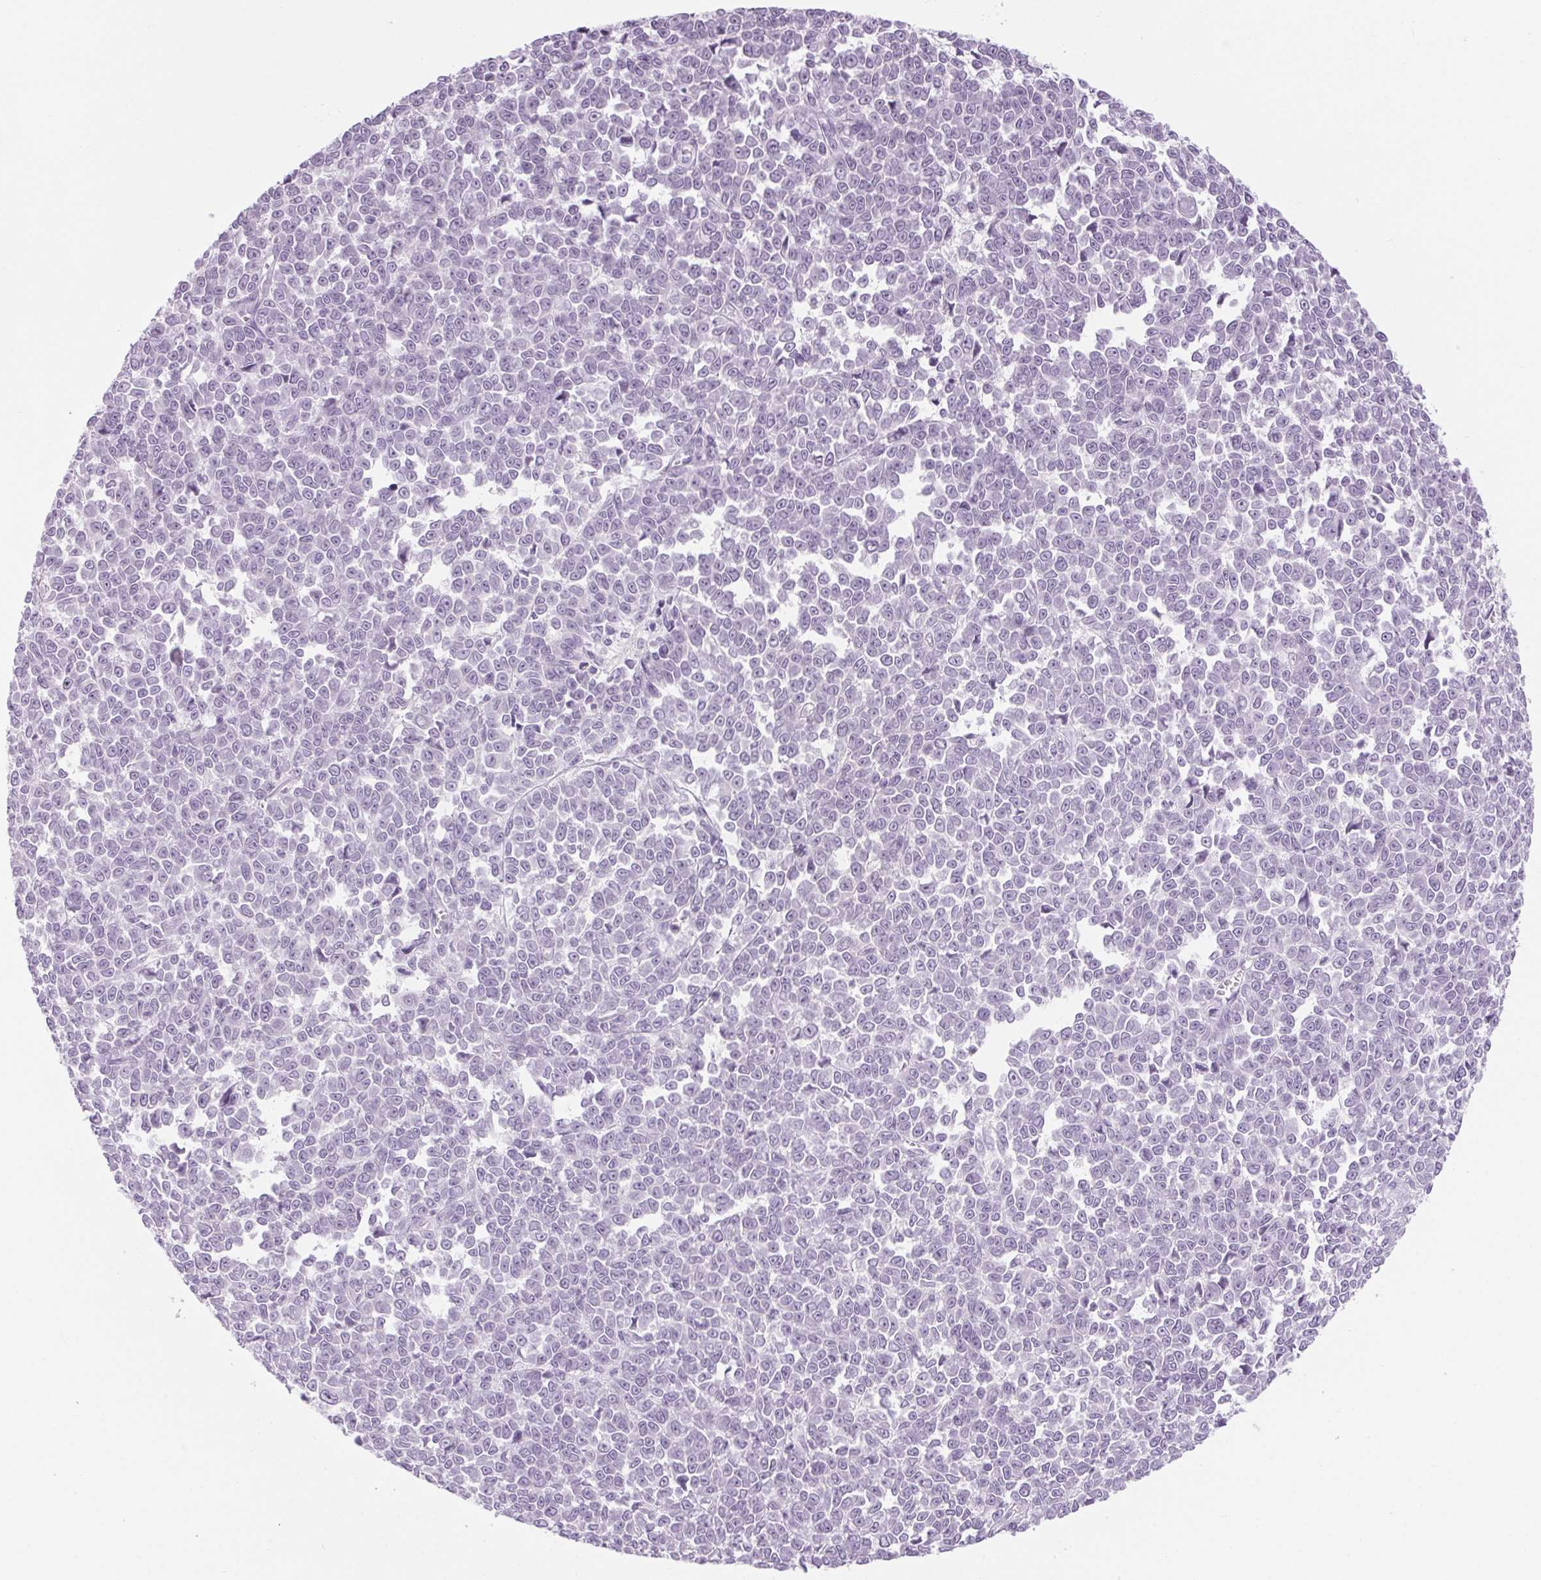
{"staining": {"intensity": "negative", "quantity": "none", "location": "none"}, "tissue": "melanoma", "cell_type": "Tumor cells", "image_type": "cancer", "snomed": [{"axis": "morphology", "description": "Malignant melanoma, NOS"}, {"axis": "topography", "description": "Skin"}], "caption": "DAB (3,3'-diaminobenzidine) immunohistochemical staining of human malignant melanoma reveals no significant staining in tumor cells.", "gene": "LRP2", "patient": {"sex": "female", "age": 95}}